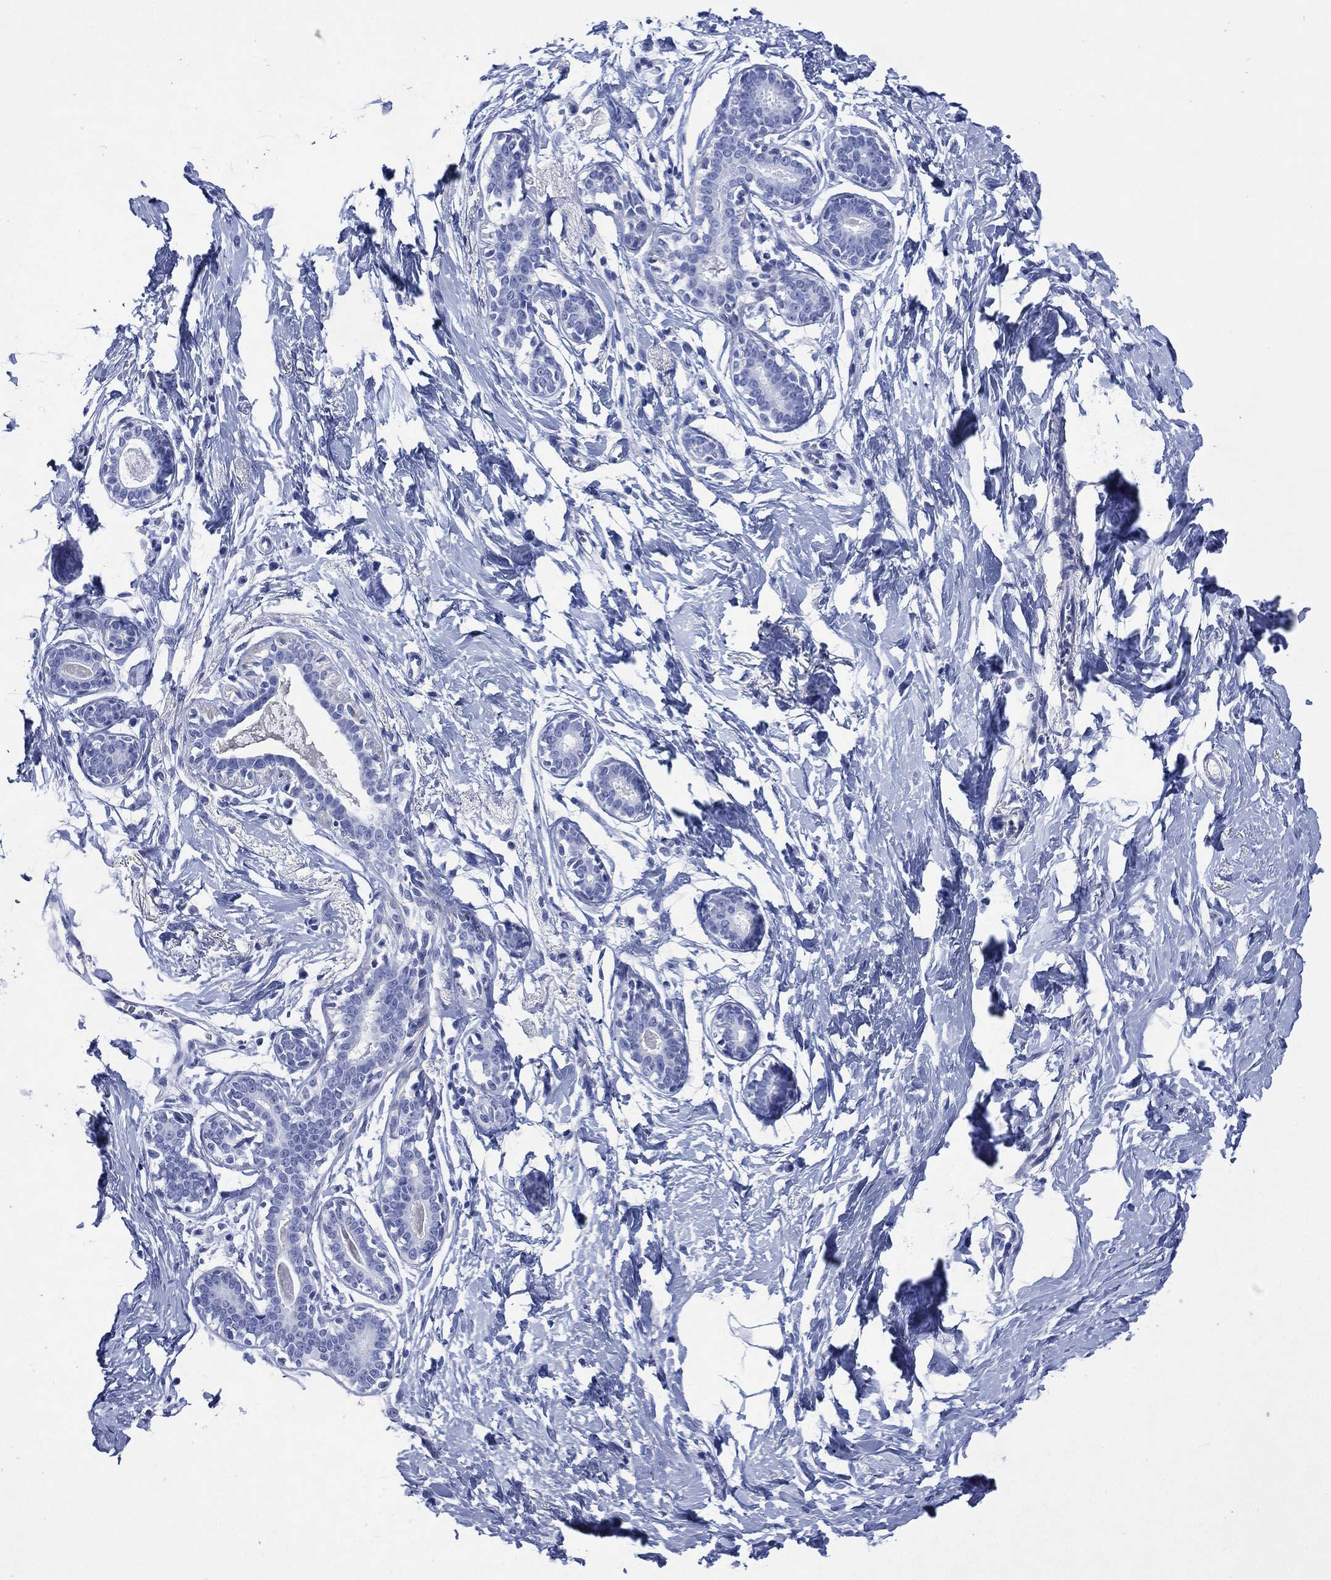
{"staining": {"intensity": "negative", "quantity": "none", "location": "none"}, "tissue": "breast", "cell_type": "Adipocytes", "image_type": "normal", "snomed": [{"axis": "morphology", "description": "Normal tissue, NOS"}, {"axis": "morphology", "description": "Lobular carcinoma, in situ"}, {"axis": "topography", "description": "Breast"}], "caption": "The histopathology image demonstrates no significant positivity in adipocytes of breast. (Brightfield microscopy of DAB IHC at high magnification).", "gene": "SHCBP1L", "patient": {"sex": "female", "age": 35}}